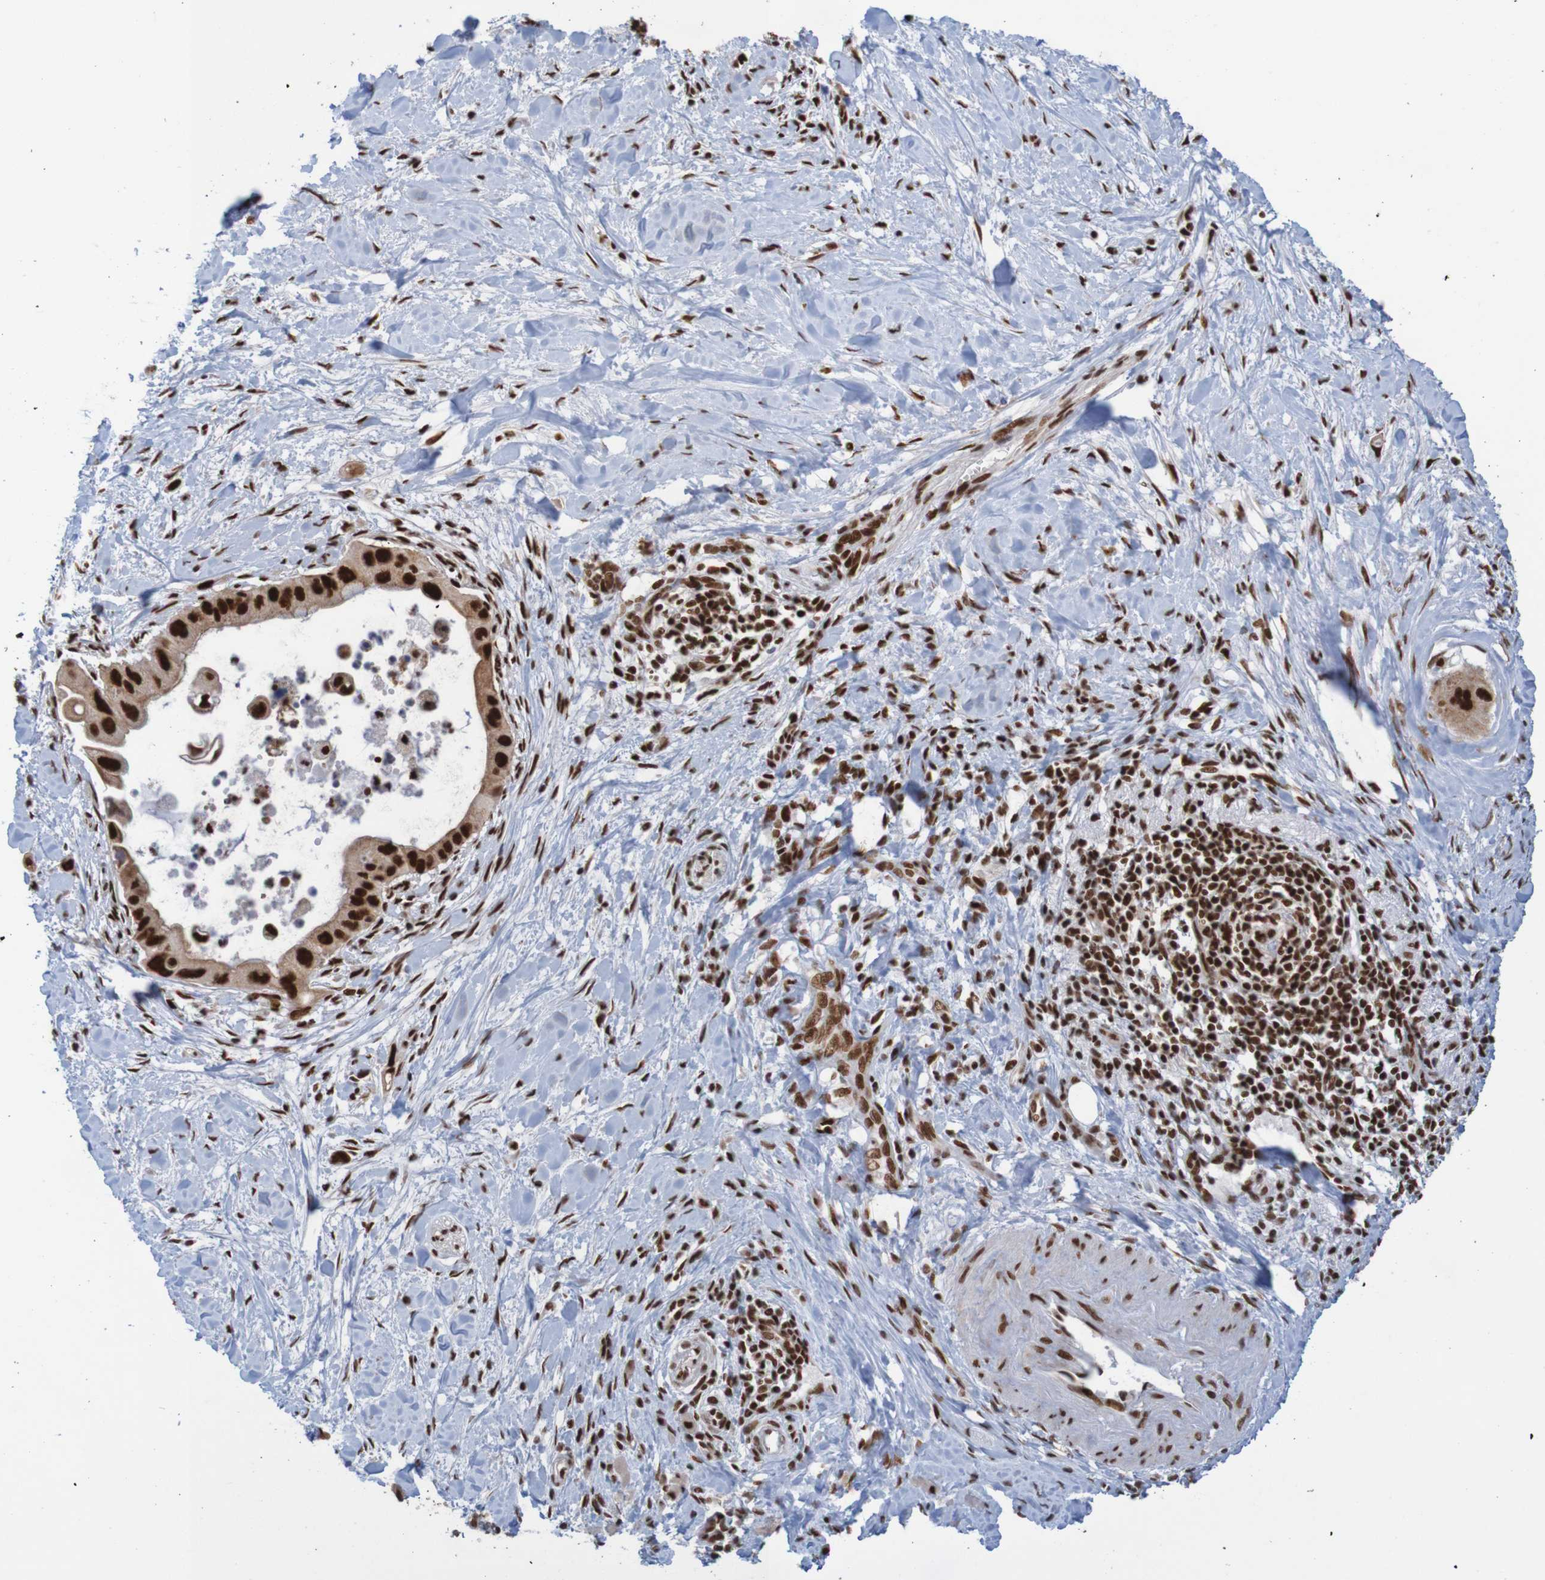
{"staining": {"intensity": "strong", "quantity": ">75%", "location": "nuclear"}, "tissue": "pancreatic cancer", "cell_type": "Tumor cells", "image_type": "cancer", "snomed": [{"axis": "morphology", "description": "Adenocarcinoma, NOS"}, {"axis": "topography", "description": "Pancreas"}], "caption": "Pancreatic adenocarcinoma tissue exhibits strong nuclear staining in about >75% of tumor cells, visualized by immunohistochemistry. Nuclei are stained in blue.", "gene": "THRAP3", "patient": {"sex": "male", "age": 55}}